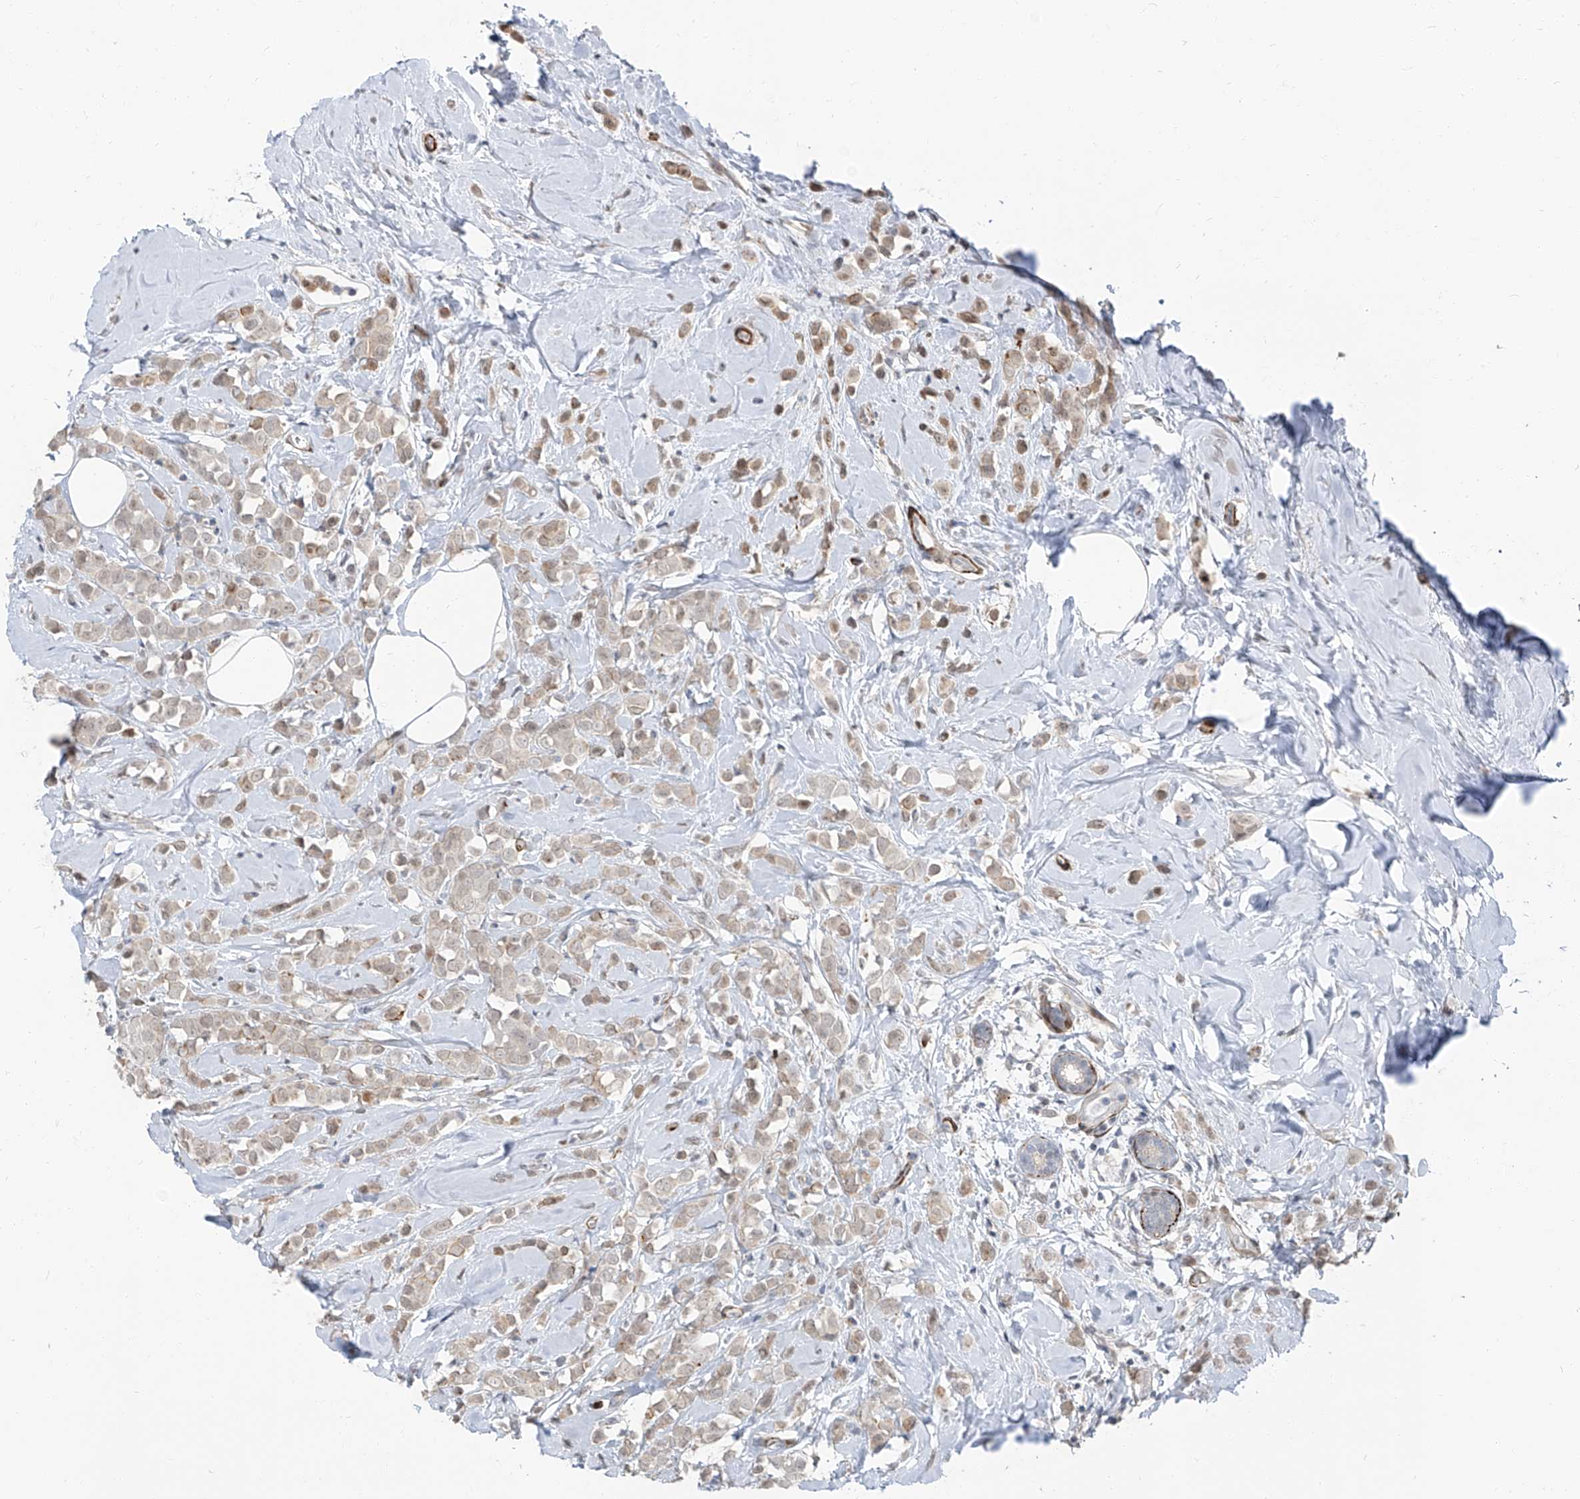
{"staining": {"intensity": "weak", "quantity": "<25%", "location": "nuclear"}, "tissue": "breast cancer", "cell_type": "Tumor cells", "image_type": "cancer", "snomed": [{"axis": "morphology", "description": "Lobular carcinoma"}, {"axis": "topography", "description": "Breast"}], "caption": "High magnification brightfield microscopy of breast cancer (lobular carcinoma) stained with DAB (brown) and counterstained with hematoxylin (blue): tumor cells show no significant positivity.", "gene": "TXLNB", "patient": {"sex": "female", "age": 47}}